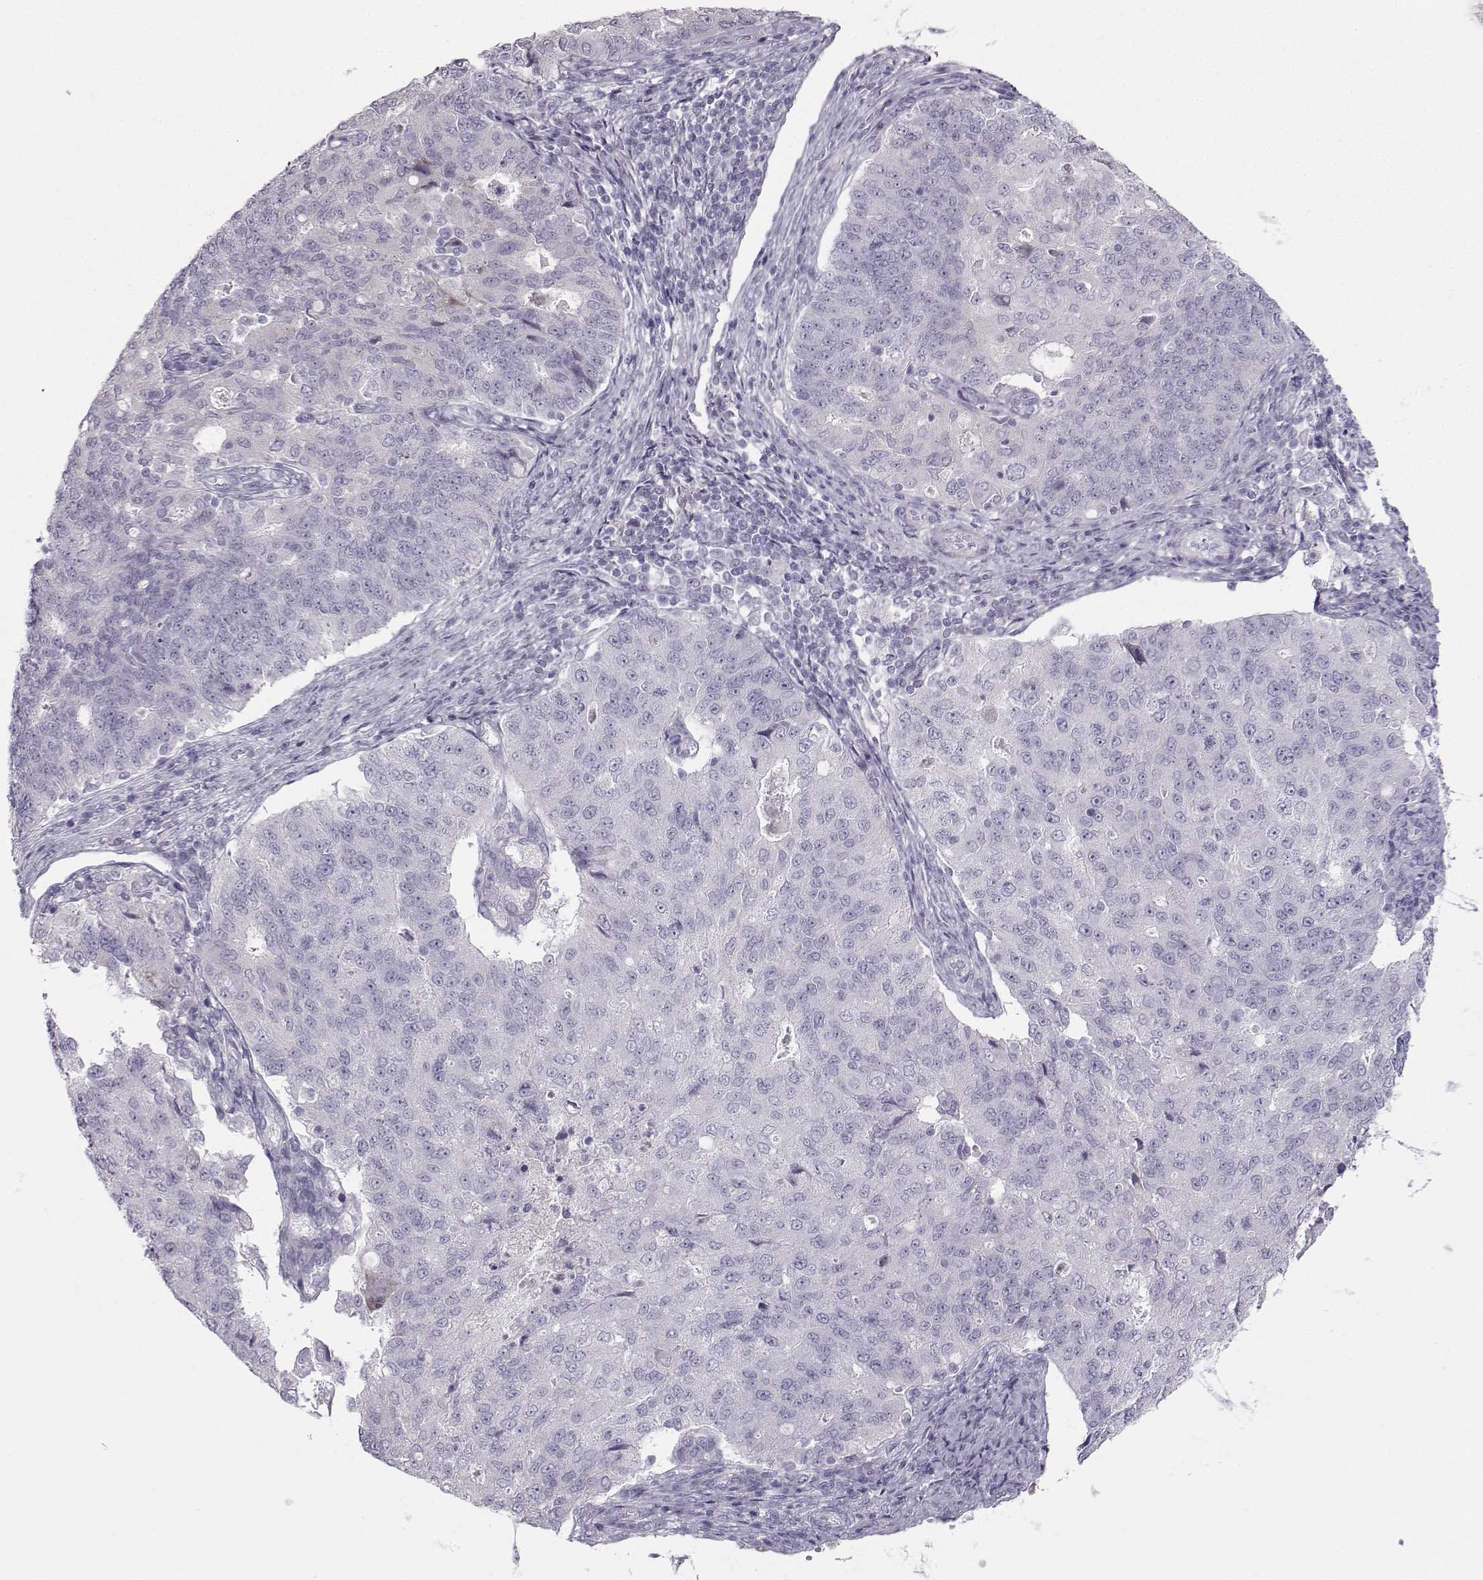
{"staining": {"intensity": "negative", "quantity": "none", "location": "none"}, "tissue": "endometrial cancer", "cell_type": "Tumor cells", "image_type": "cancer", "snomed": [{"axis": "morphology", "description": "Adenocarcinoma, NOS"}, {"axis": "topography", "description": "Endometrium"}], "caption": "Micrograph shows no significant protein positivity in tumor cells of endometrial cancer. (DAB (3,3'-diaminobenzidine) immunohistochemistry (IHC) visualized using brightfield microscopy, high magnification).", "gene": "CASR", "patient": {"sex": "female", "age": 43}}